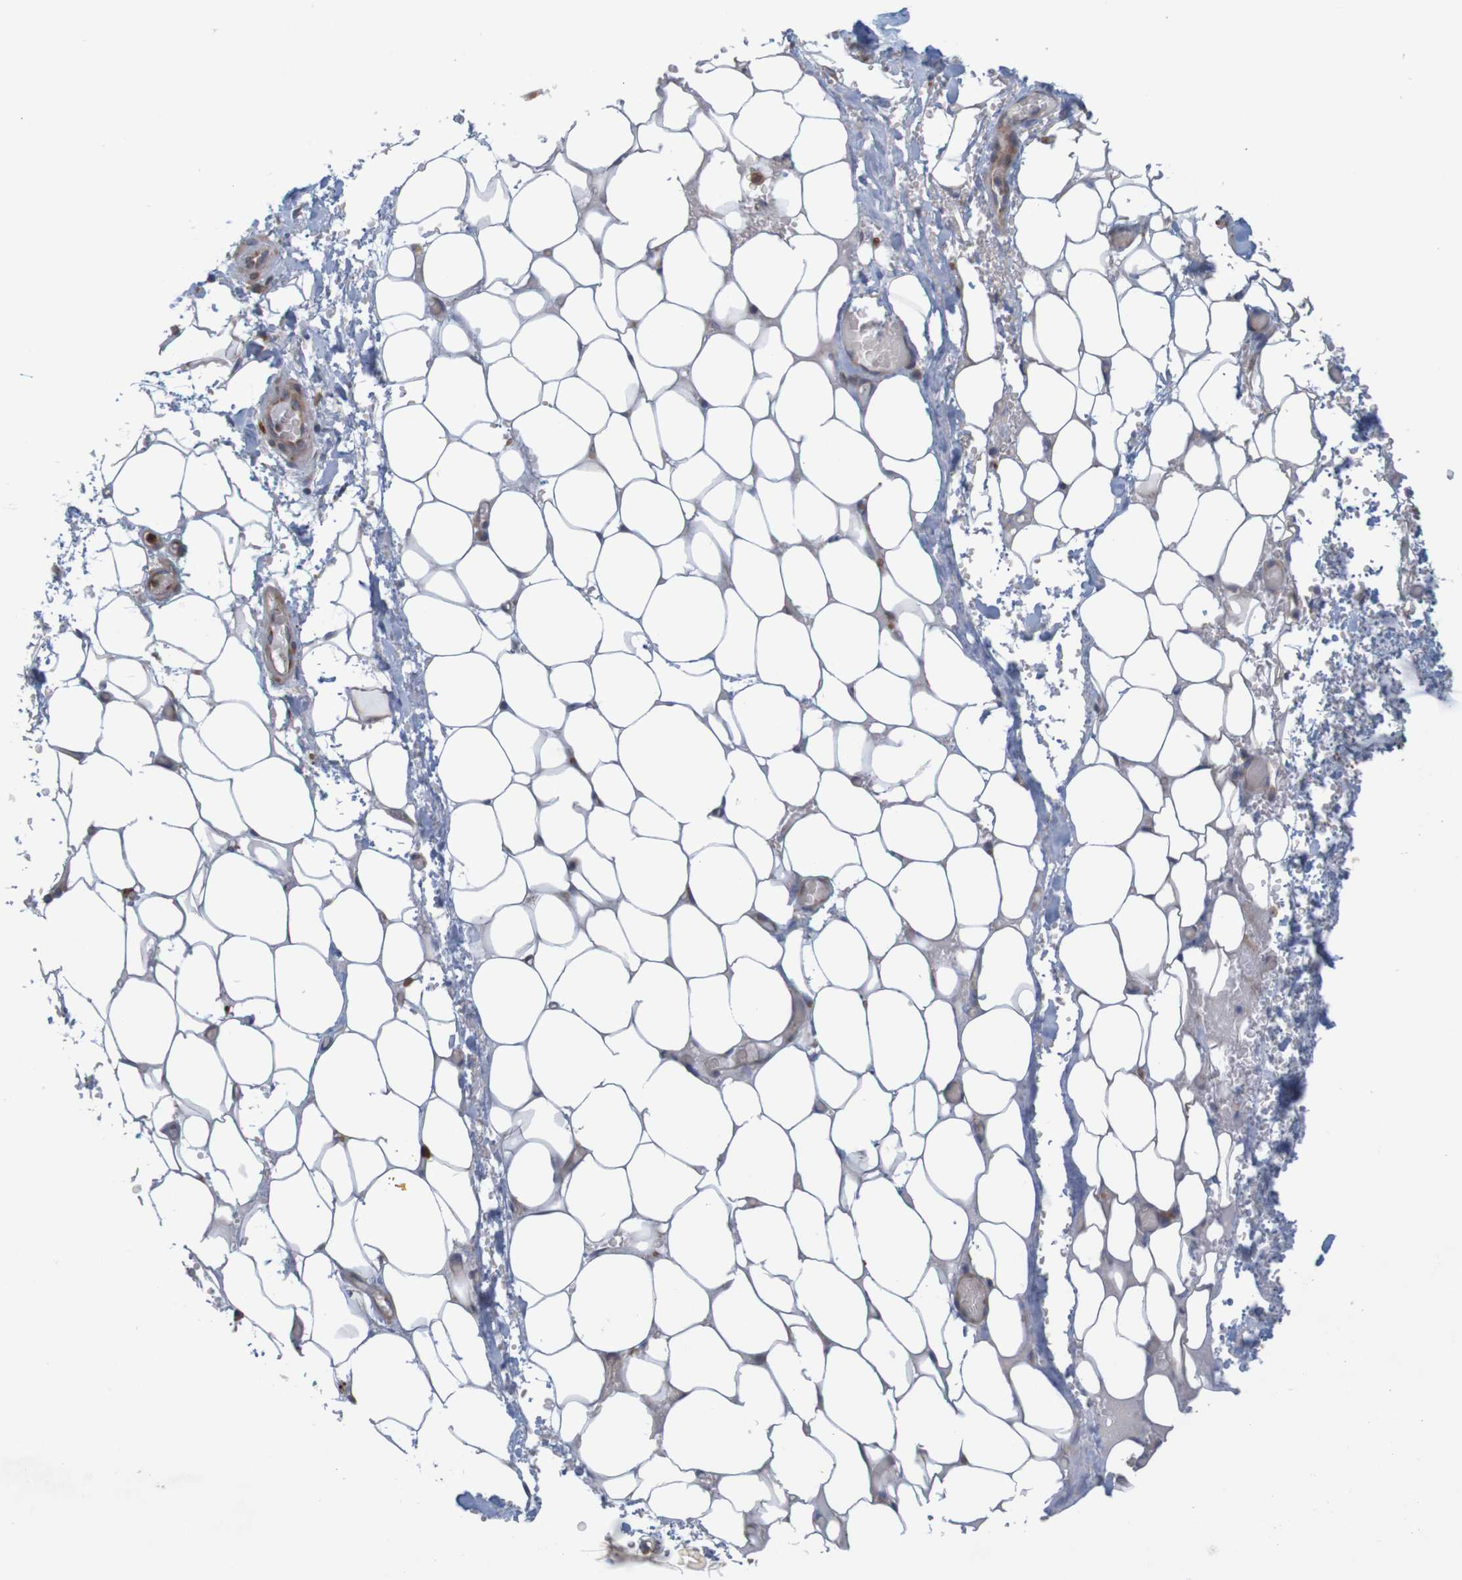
{"staining": {"intensity": "negative", "quantity": "none", "location": "none"}, "tissue": "adipose tissue", "cell_type": "Adipocytes", "image_type": "normal", "snomed": [{"axis": "morphology", "description": "Normal tissue, NOS"}, {"axis": "morphology", "description": "Adenocarcinoma, NOS"}, {"axis": "topography", "description": "Esophagus"}], "caption": "Adipocytes are negative for protein expression in normal human adipose tissue. (DAB (3,3'-diaminobenzidine) immunohistochemistry (IHC) with hematoxylin counter stain).", "gene": "KRT23", "patient": {"sex": "male", "age": 62}}